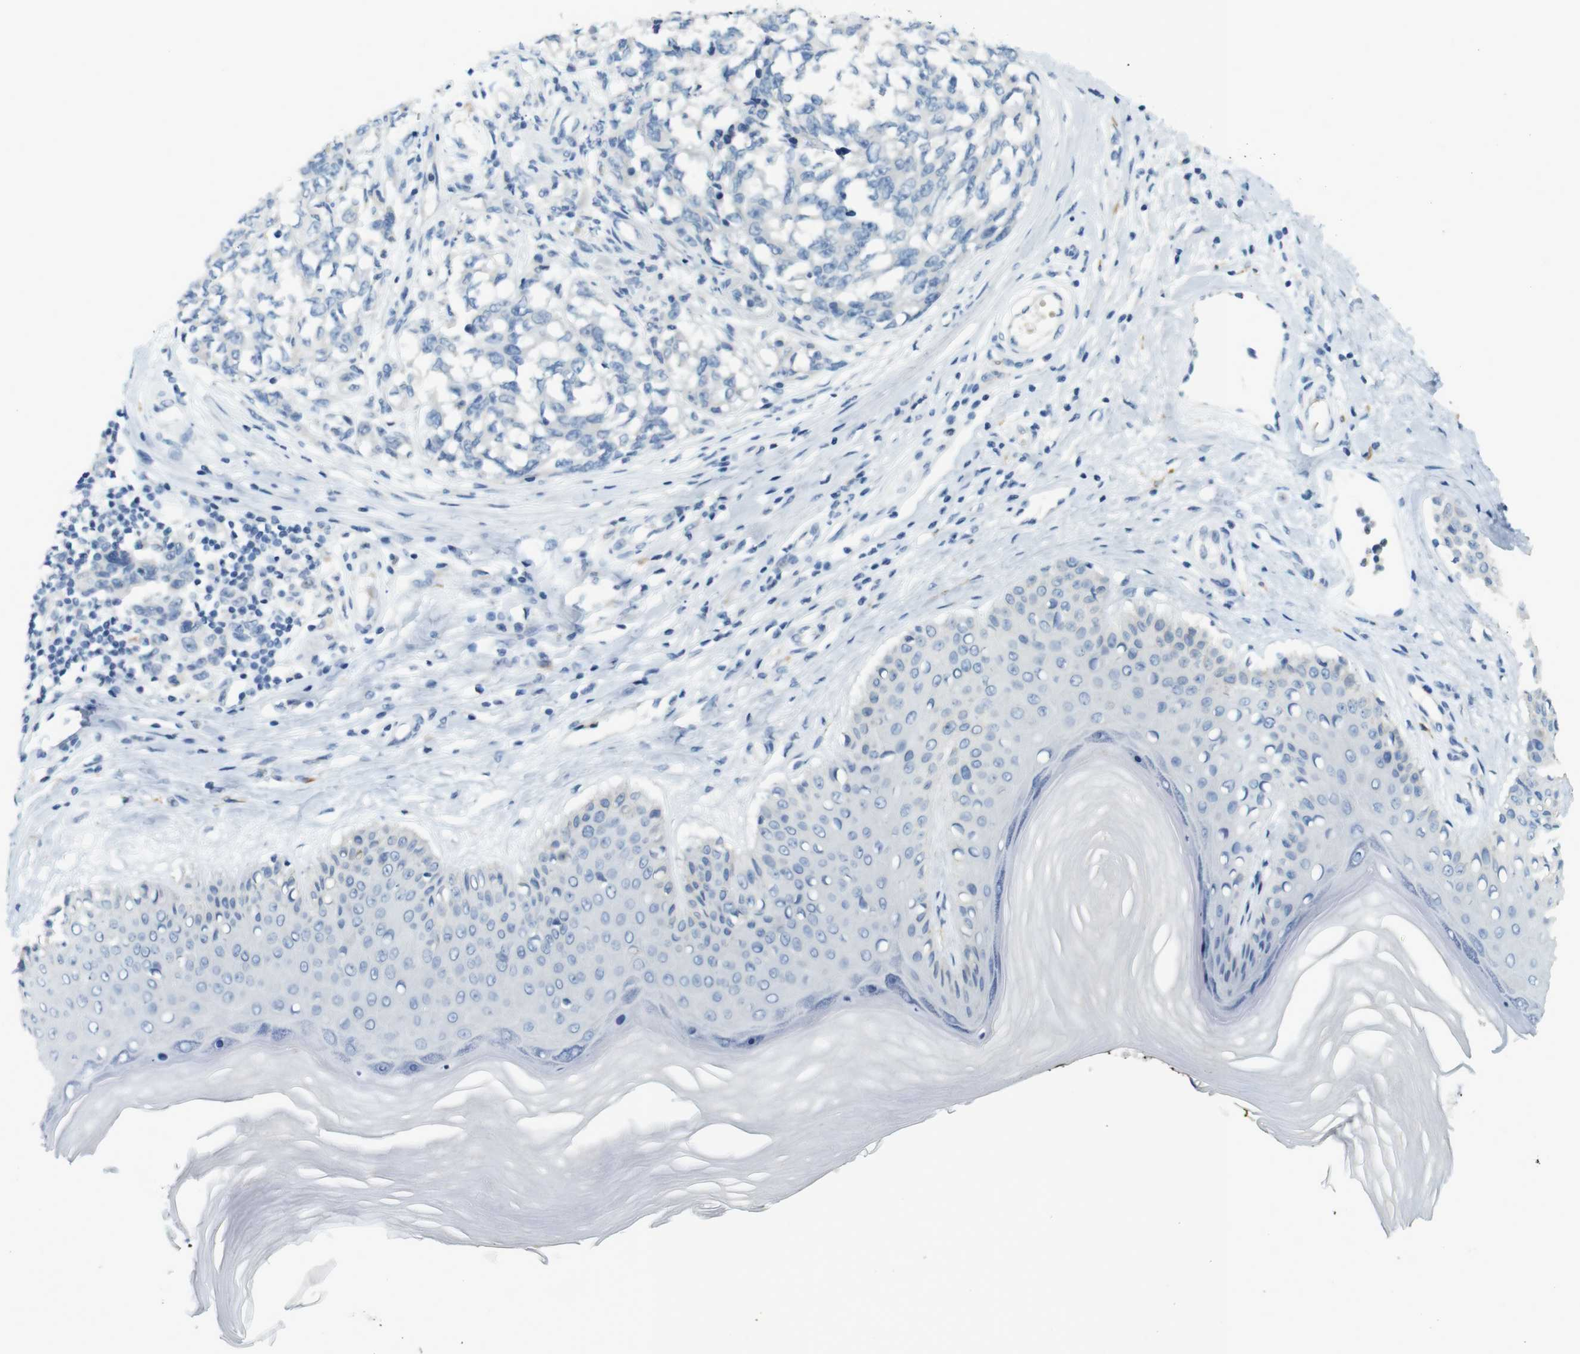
{"staining": {"intensity": "negative", "quantity": "none", "location": "none"}, "tissue": "melanoma", "cell_type": "Tumor cells", "image_type": "cancer", "snomed": [{"axis": "morphology", "description": "Malignant melanoma, NOS"}, {"axis": "topography", "description": "Skin"}], "caption": "Tumor cells show no significant staining in malignant melanoma.", "gene": "LRRK2", "patient": {"sex": "female", "age": 64}}